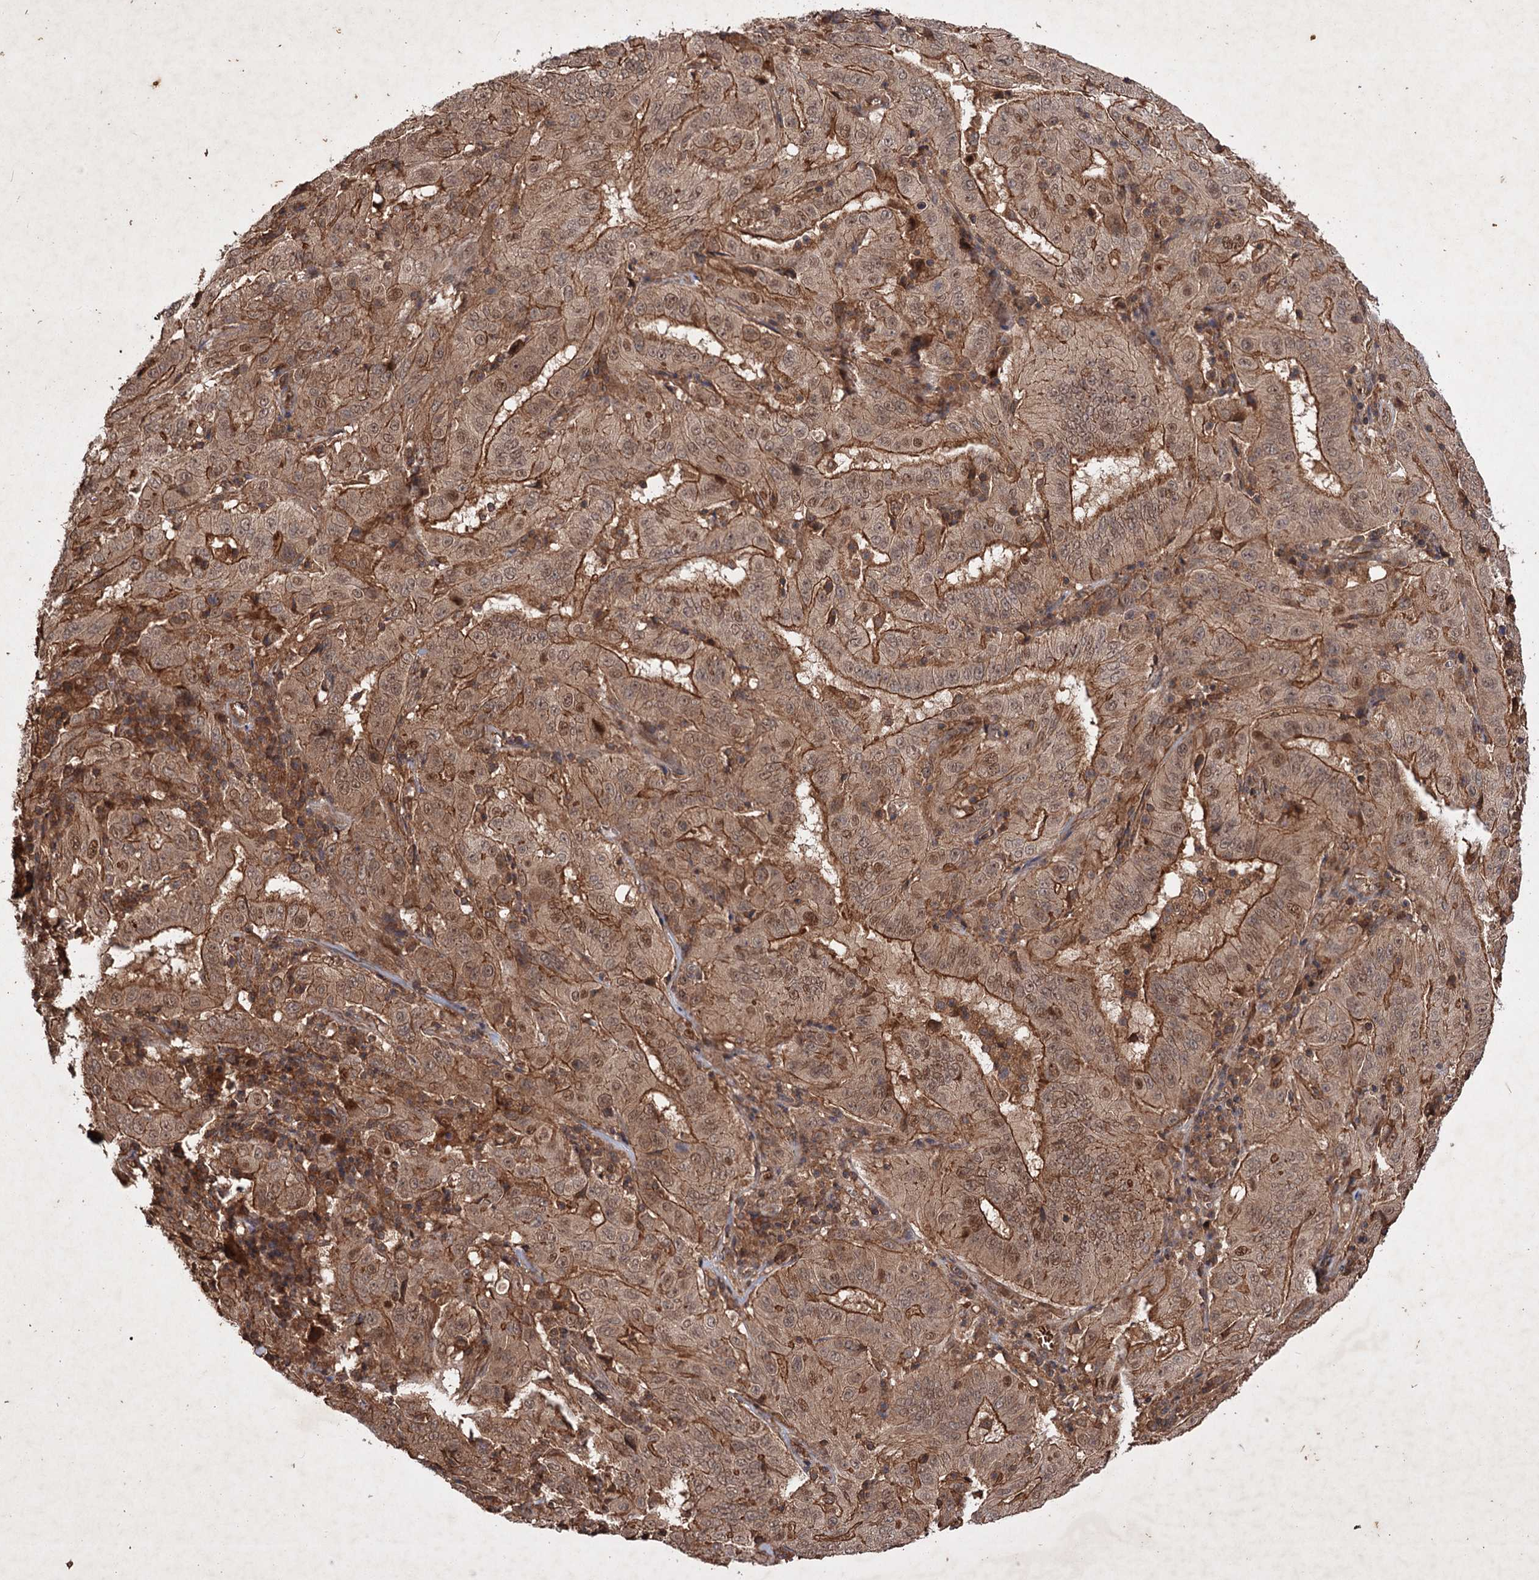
{"staining": {"intensity": "strong", "quantity": ">75%", "location": "cytoplasmic/membranous,nuclear"}, "tissue": "pancreatic cancer", "cell_type": "Tumor cells", "image_type": "cancer", "snomed": [{"axis": "morphology", "description": "Adenocarcinoma, NOS"}, {"axis": "topography", "description": "Pancreas"}], "caption": "Brown immunohistochemical staining in human pancreatic cancer (adenocarcinoma) shows strong cytoplasmic/membranous and nuclear positivity in approximately >75% of tumor cells.", "gene": "ADK", "patient": {"sex": "male", "age": 63}}